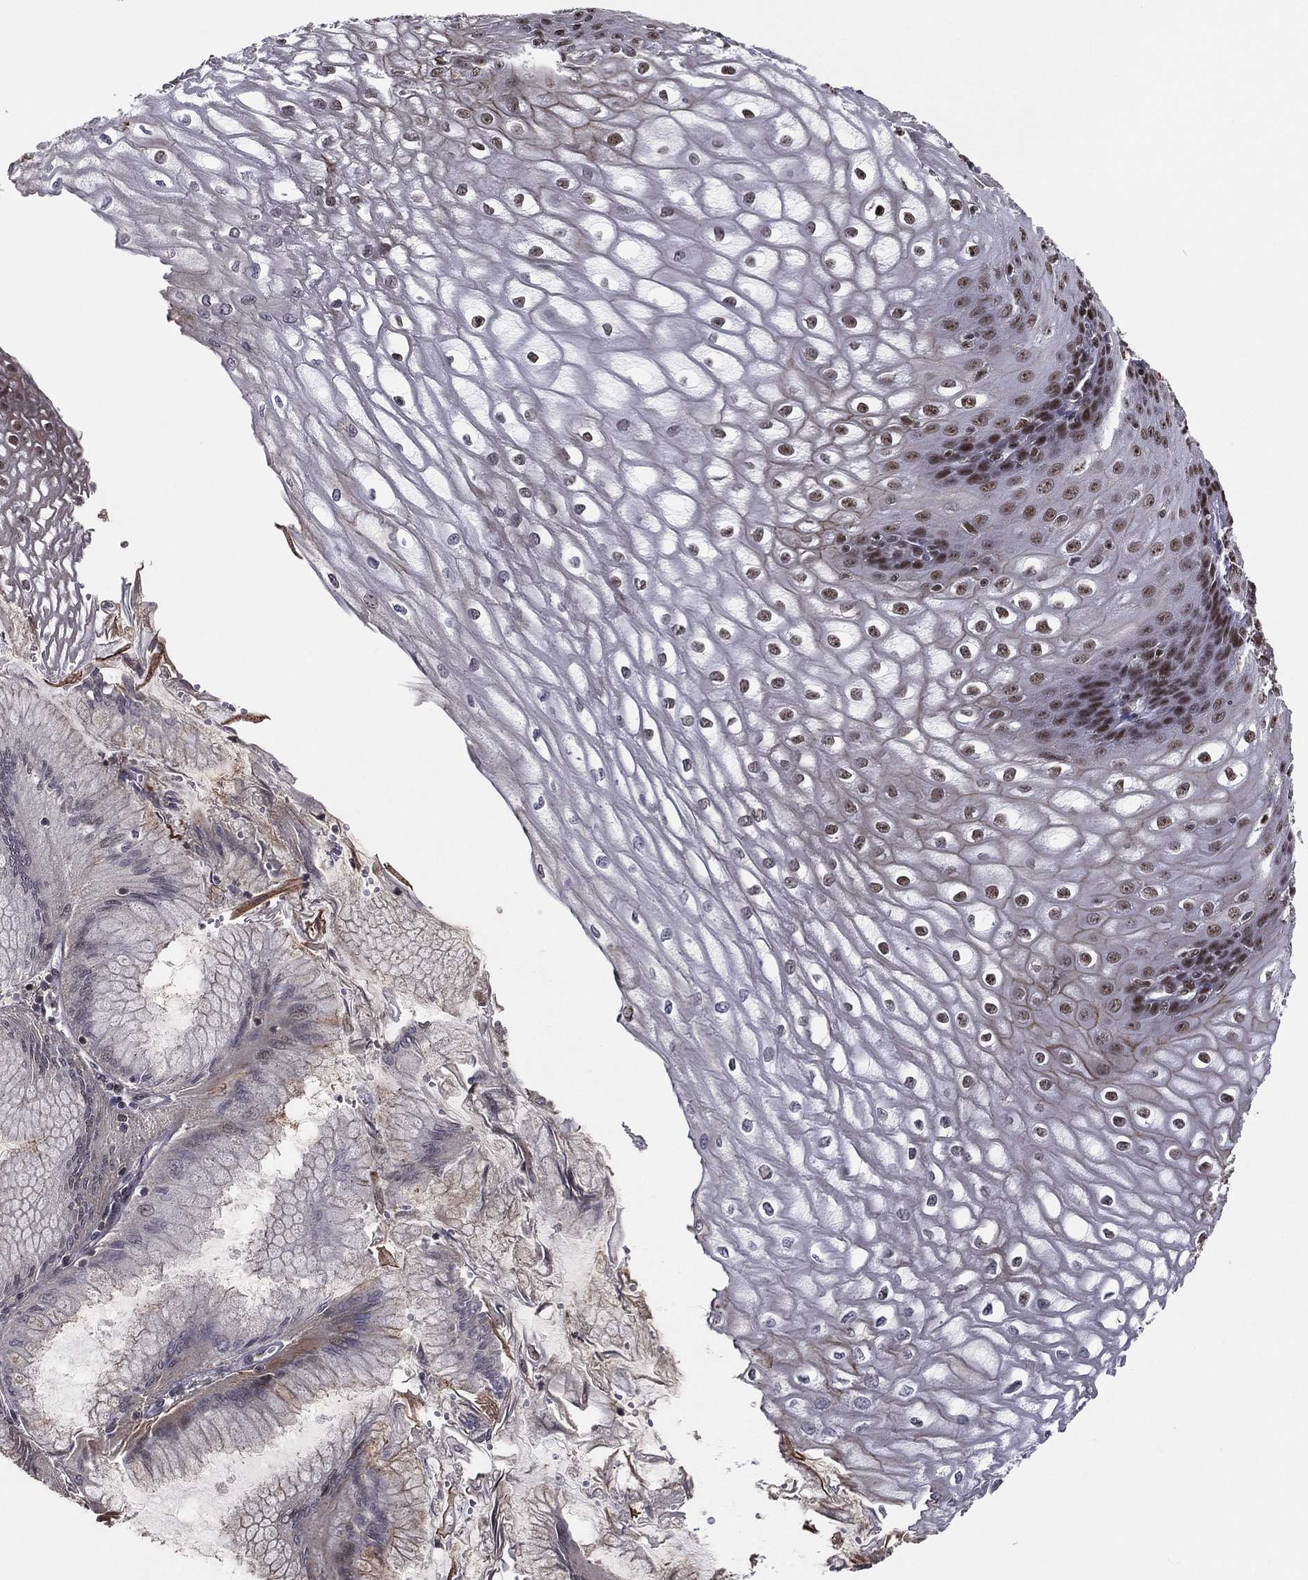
{"staining": {"intensity": "strong", "quantity": "25%-75%", "location": "nuclear"}, "tissue": "esophagus", "cell_type": "Squamous epithelial cells", "image_type": "normal", "snomed": [{"axis": "morphology", "description": "Normal tissue, NOS"}, {"axis": "topography", "description": "Esophagus"}], "caption": "Protein staining displays strong nuclear staining in about 25%-75% of squamous epithelial cells in normal esophagus.", "gene": "GPALPP1", "patient": {"sex": "male", "age": 58}}